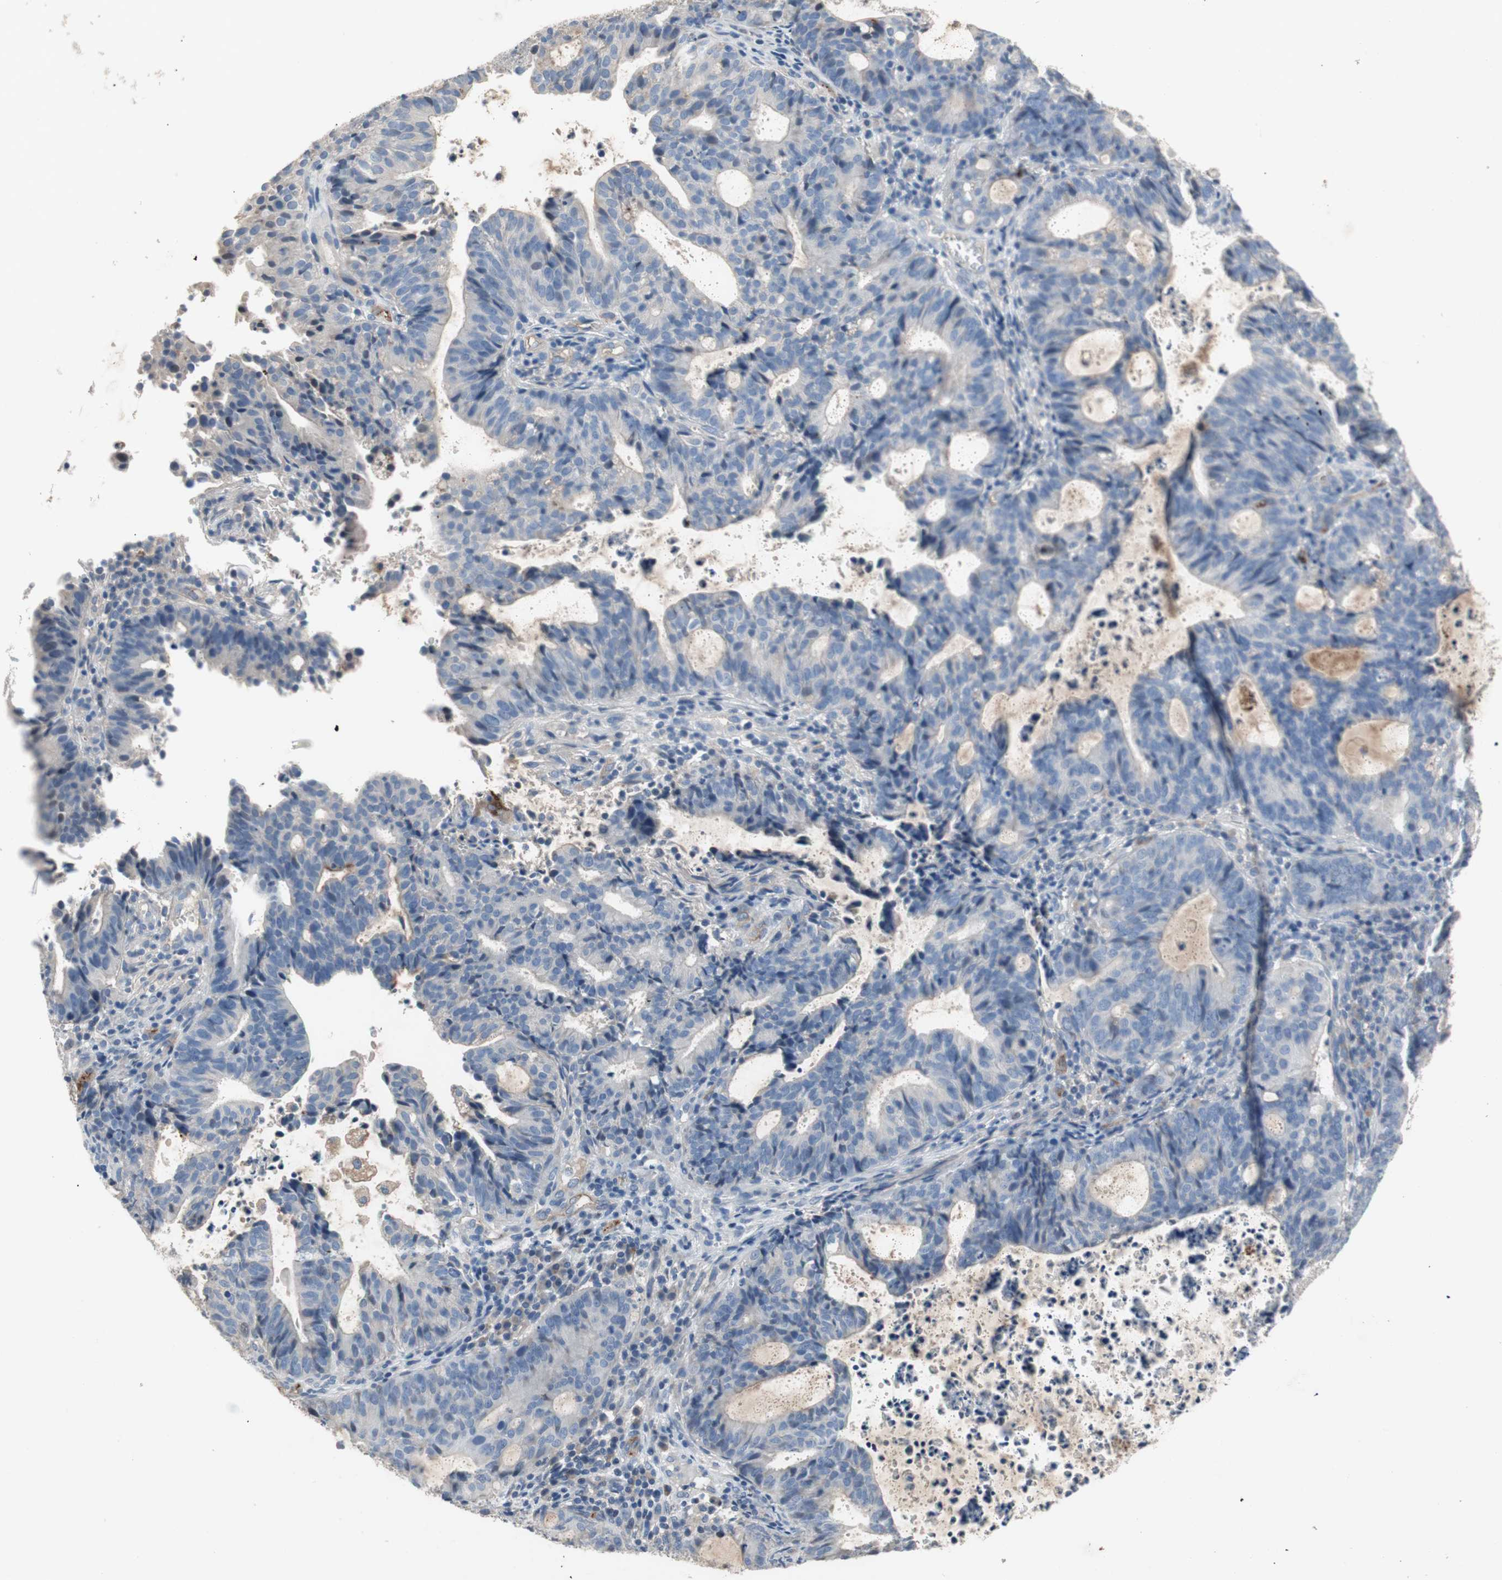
{"staining": {"intensity": "negative", "quantity": "none", "location": "none"}, "tissue": "endometrial cancer", "cell_type": "Tumor cells", "image_type": "cancer", "snomed": [{"axis": "morphology", "description": "Adenocarcinoma, NOS"}, {"axis": "topography", "description": "Uterus"}], "caption": "High power microscopy histopathology image of an immunohistochemistry (IHC) photomicrograph of endometrial cancer (adenocarcinoma), revealing no significant expression in tumor cells.", "gene": "ALPL", "patient": {"sex": "female", "age": 83}}